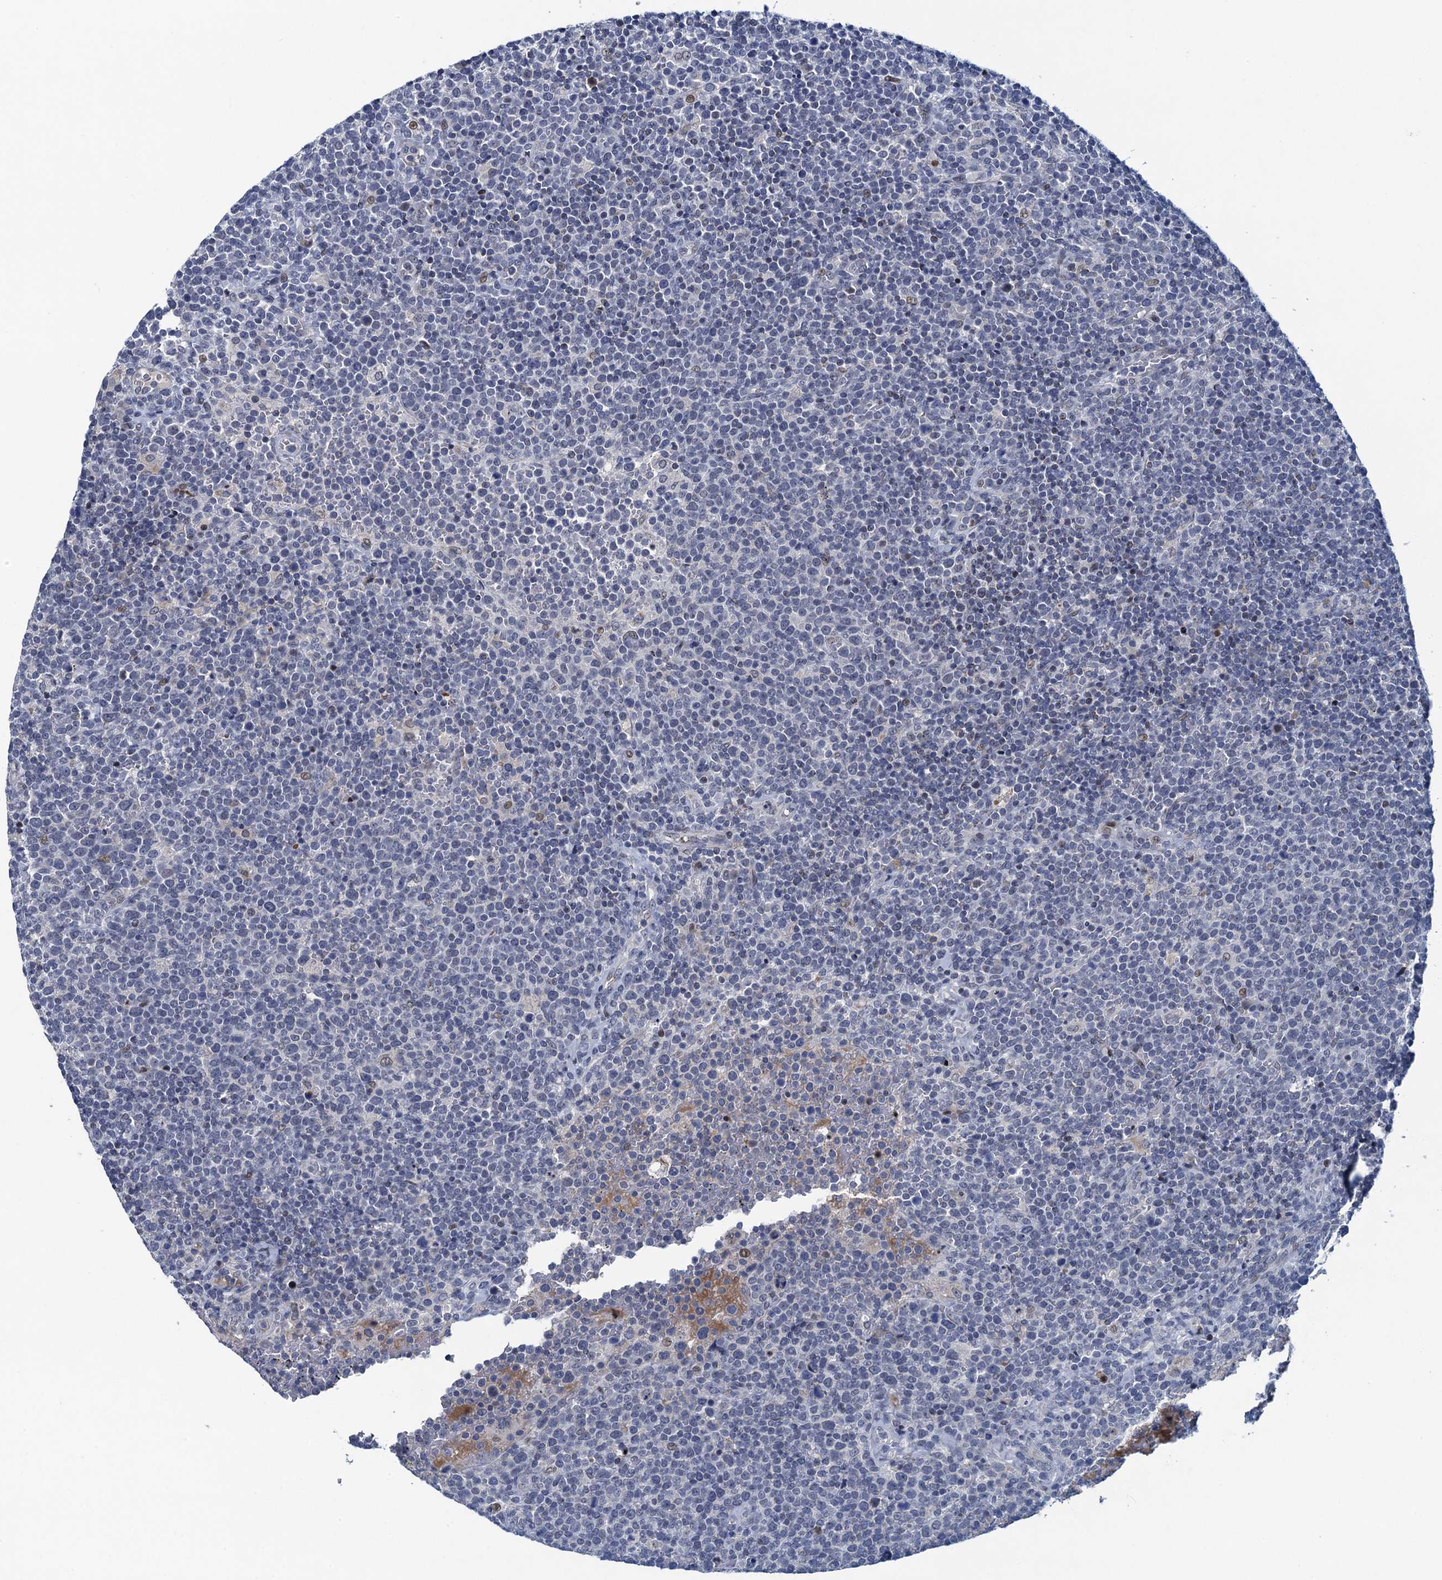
{"staining": {"intensity": "negative", "quantity": "none", "location": "none"}, "tissue": "lymphoma", "cell_type": "Tumor cells", "image_type": "cancer", "snomed": [{"axis": "morphology", "description": "Malignant lymphoma, non-Hodgkin's type, High grade"}, {"axis": "topography", "description": "Lymph node"}], "caption": "High magnification brightfield microscopy of lymphoma stained with DAB (3,3'-diaminobenzidine) (brown) and counterstained with hematoxylin (blue): tumor cells show no significant staining.", "gene": "ATOSA", "patient": {"sex": "male", "age": 61}}